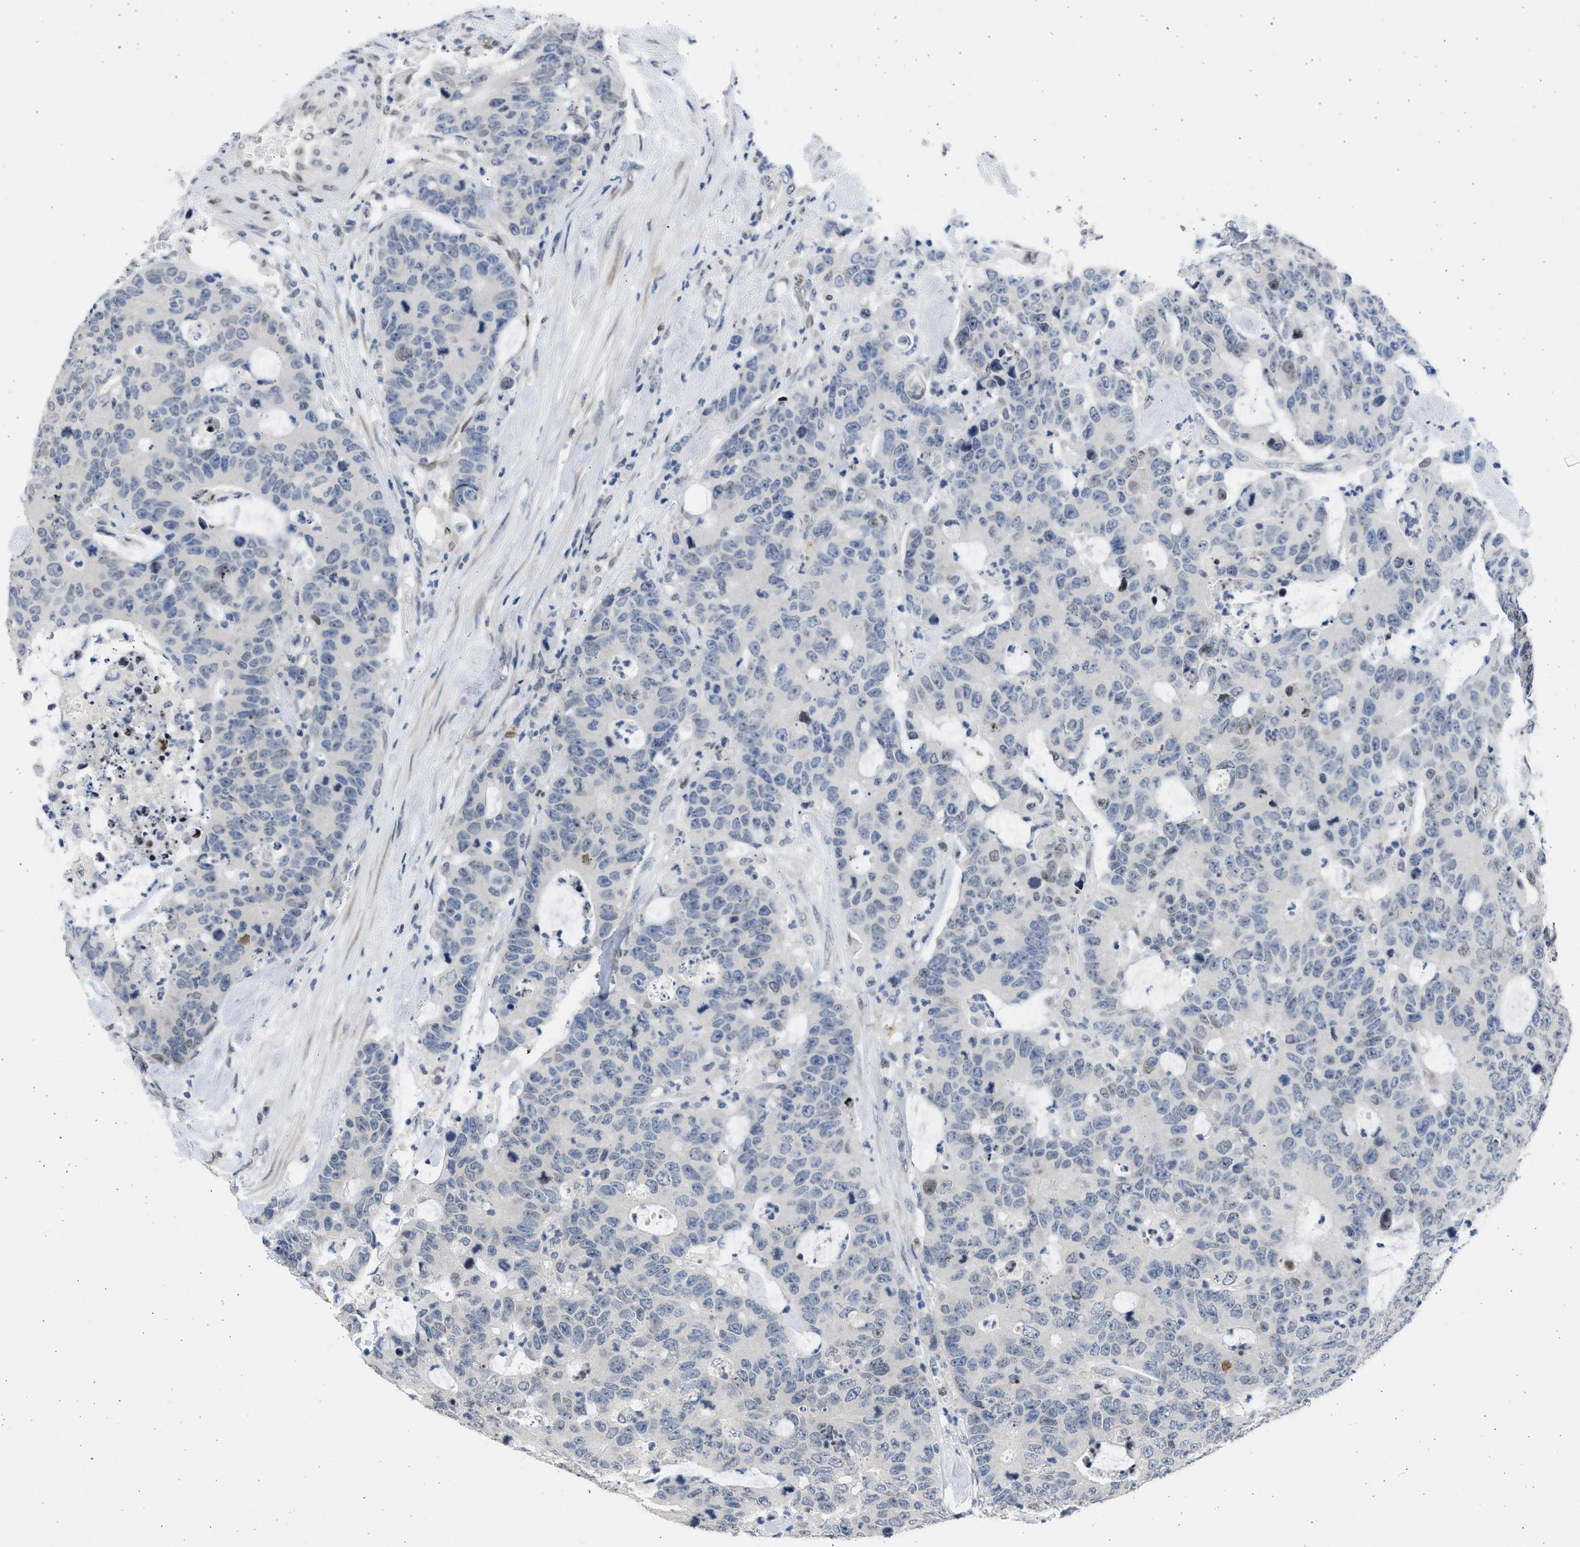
{"staining": {"intensity": "moderate", "quantity": "<25%", "location": "nuclear"}, "tissue": "colorectal cancer", "cell_type": "Tumor cells", "image_type": "cancer", "snomed": [{"axis": "morphology", "description": "Adenocarcinoma, NOS"}, {"axis": "topography", "description": "Colon"}], "caption": "Protein analysis of colorectal cancer (adenocarcinoma) tissue reveals moderate nuclear staining in about <25% of tumor cells. (IHC, brightfield microscopy, high magnification).", "gene": "HMGN3", "patient": {"sex": "female", "age": 86}}